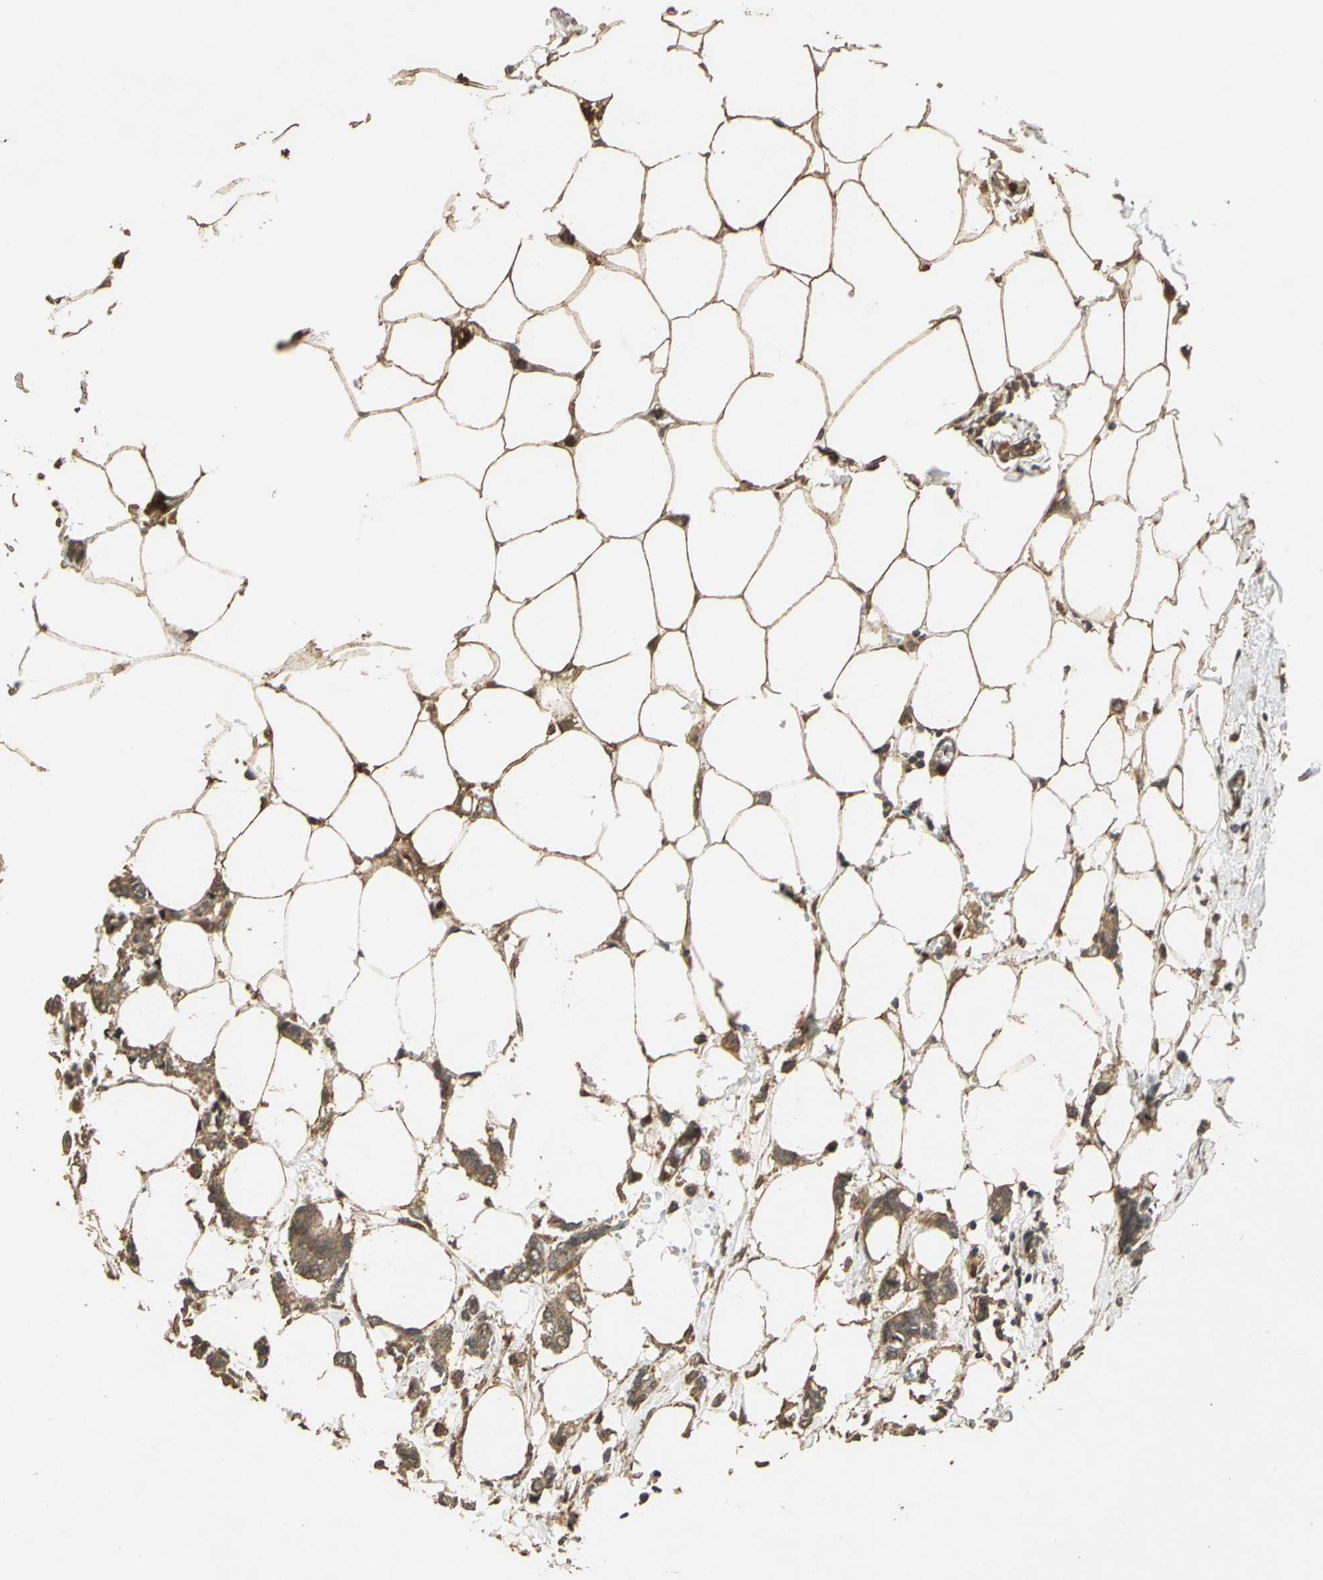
{"staining": {"intensity": "moderate", "quantity": ">75%", "location": "cytoplasmic/membranous"}, "tissue": "breast cancer", "cell_type": "Tumor cells", "image_type": "cancer", "snomed": [{"axis": "morphology", "description": "Duct carcinoma"}, {"axis": "topography", "description": "Breast"}], "caption": "An immunohistochemistry micrograph of tumor tissue is shown. Protein staining in brown labels moderate cytoplasmic/membranous positivity in breast cancer within tumor cells. The staining was performed using DAB to visualize the protein expression in brown, while the nuclei were stained in blue with hematoxylin (Magnification: 20x).", "gene": "TMPRSS4", "patient": {"sex": "female", "age": 84}}